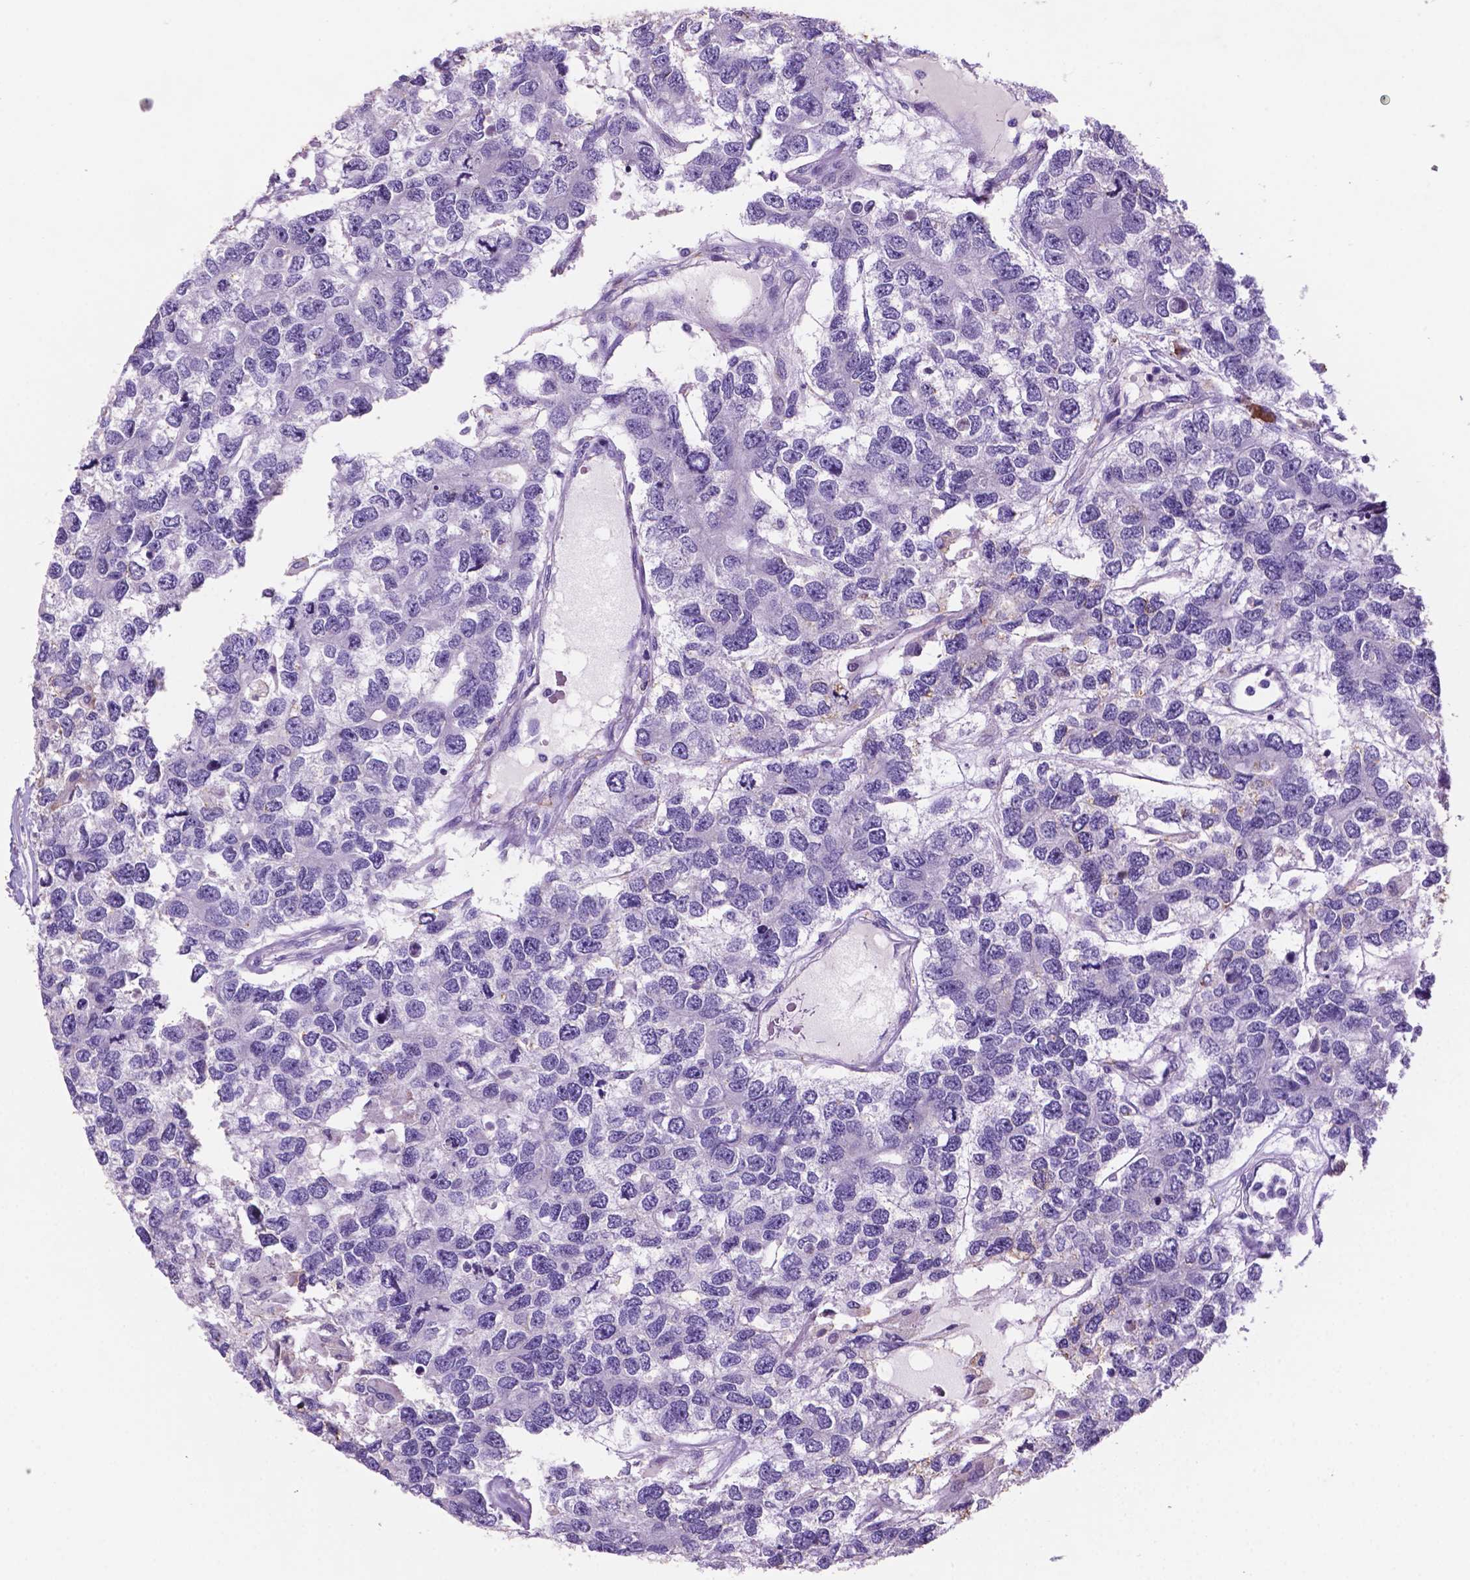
{"staining": {"intensity": "negative", "quantity": "none", "location": "none"}, "tissue": "testis cancer", "cell_type": "Tumor cells", "image_type": "cancer", "snomed": [{"axis": "morphology", "description": "Seminoma, NOS"}, {"axis": "topography", "description": "Testis"}], "caption": "DAB (3,3'-diaminobenzidine) immunohistochemical staining of testis cancer displays no significant positivity in tumor cells. (Stains: DAB immunohistochemistry (IHC) with hematoxylin counter stain, Microscopy: brightfield microscopy at high magnification).", "gene": "C18orf21", "patient": {"sex": "male", "age": 52}}